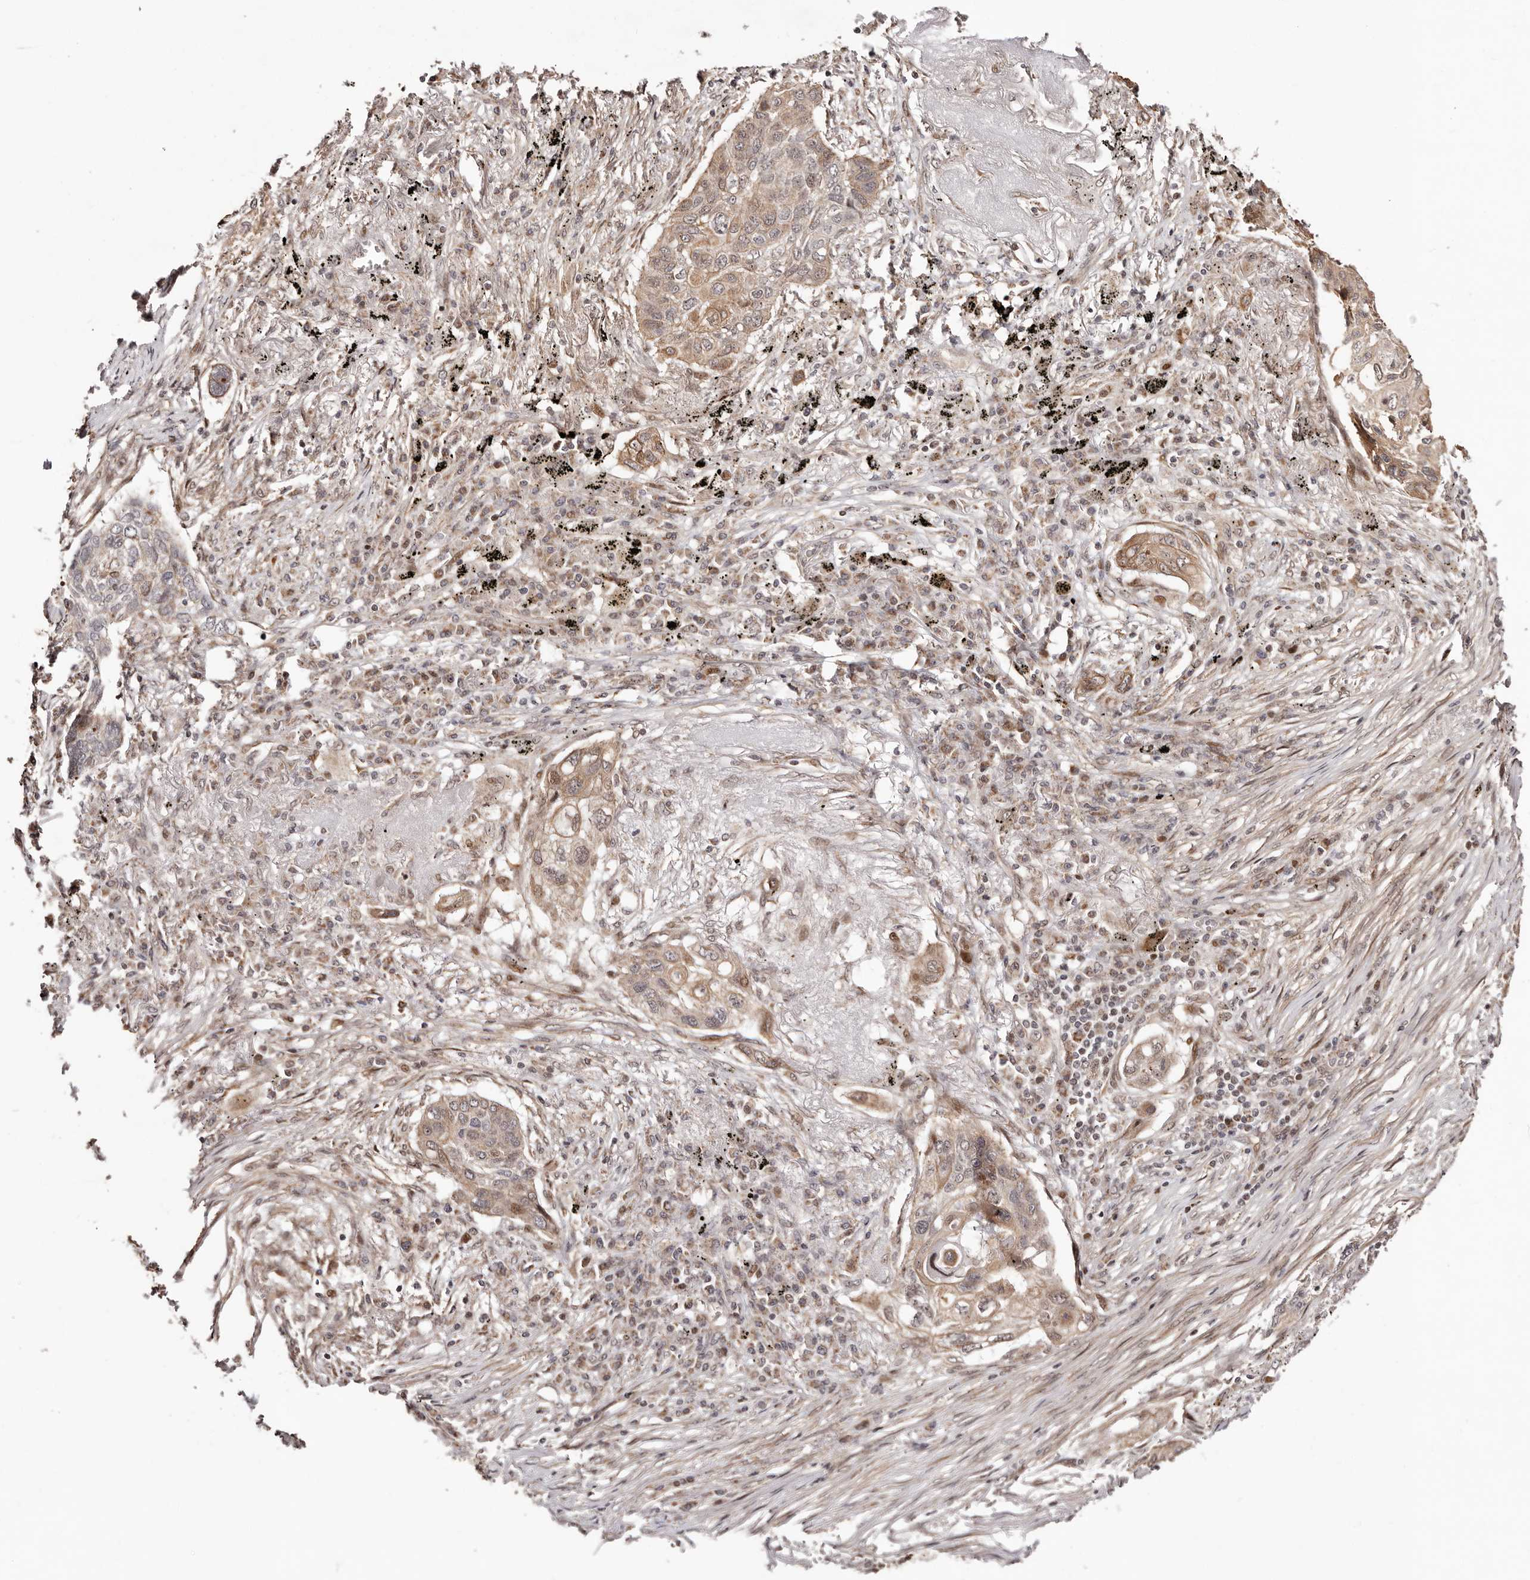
{"staining": {"intensity": "moderate", "quantity": ">75%", "location": "cytoplasmic/membranous"}, "tissue": "lung cancer", "cell_type": "Tumor cells", "image_type": "cancer", "snomed": [{"axis": "morphology", "description": "Squamous cell carcinoma, NOS"}, {"axis": "topography", "description": "Lung"}], "caption": "Protein expression analysis of human lung squamous cell carcinoma reveals moderate cytoplasmic/membranous expression in about >75% of tumor cells. The staining is performed using DAB (3,3'-diaminobenzidine) brown chromogen to label protein expression. The nuclei are counter-stained blue using hematoxylin.", "gene": "HIVEP3", "patient": {"sex": "female", "age": 63}}